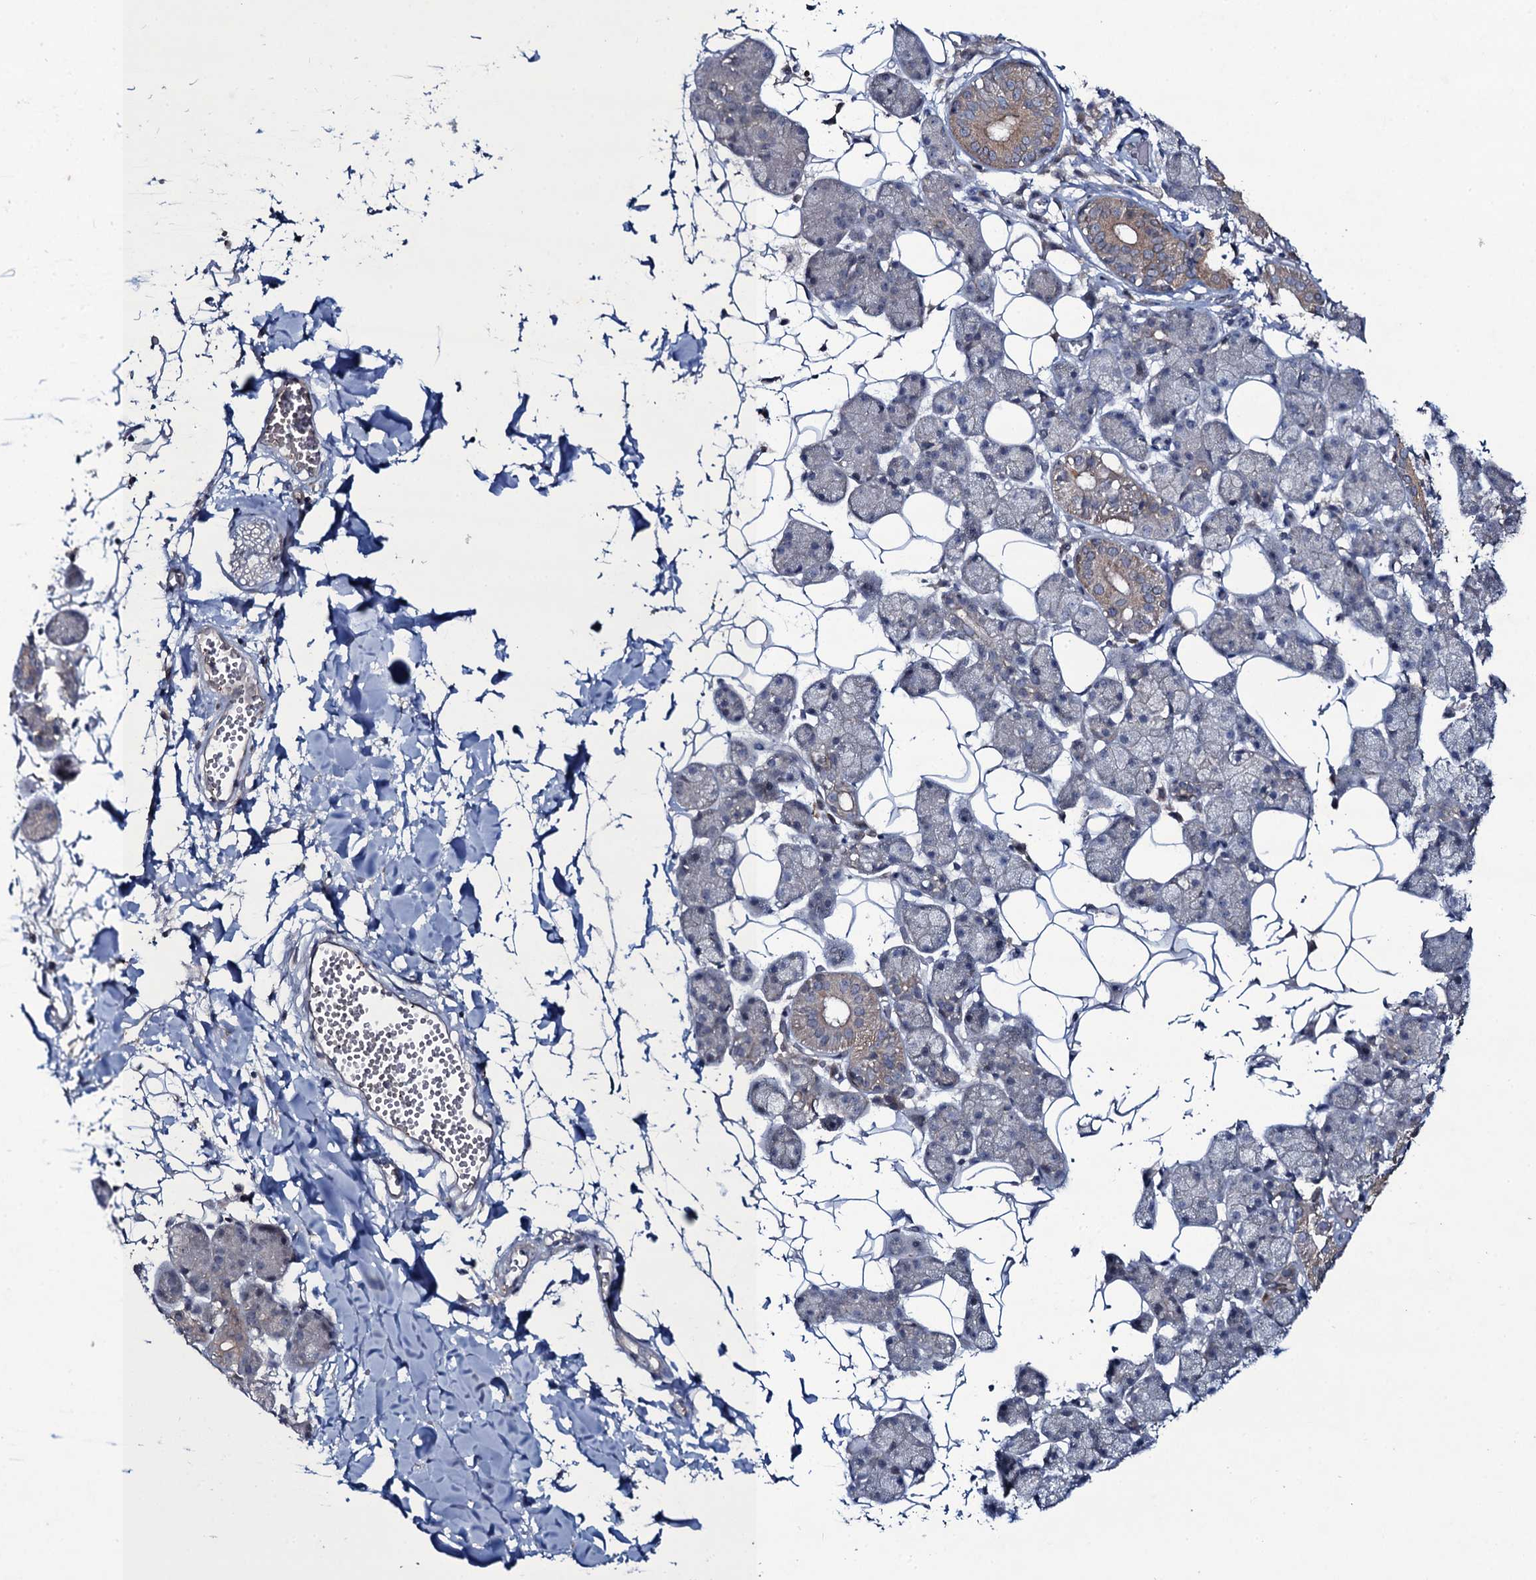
{"staining": {"intensity": "moderate", "quantity": "<25%", "location": "cytoplasmic/membranous"}, "tissue": "salivary gland", "cell_type": "Glandular cells", "image_type": "normal", "snomed": [{"axis": "morphology", "description": "Normal tissue, NOS"}, {"axis": "topography", "description": "Salivary gland"}], "caption": "Immunohistochemical staining of unremarkable salivary gland exhibits low levels of moderate cytoplasmic/membranous positivity in approximately <25% of glandular cells. The staining was performed using DAB (3,3'-diaminobenzidine) to visualize the protein expression in brown, while the nuclei were stained in blue with hematoxylin (Magnification: 20x).", "gene": "SNAP23", "patient": {"sex": "female", "age": 33}}